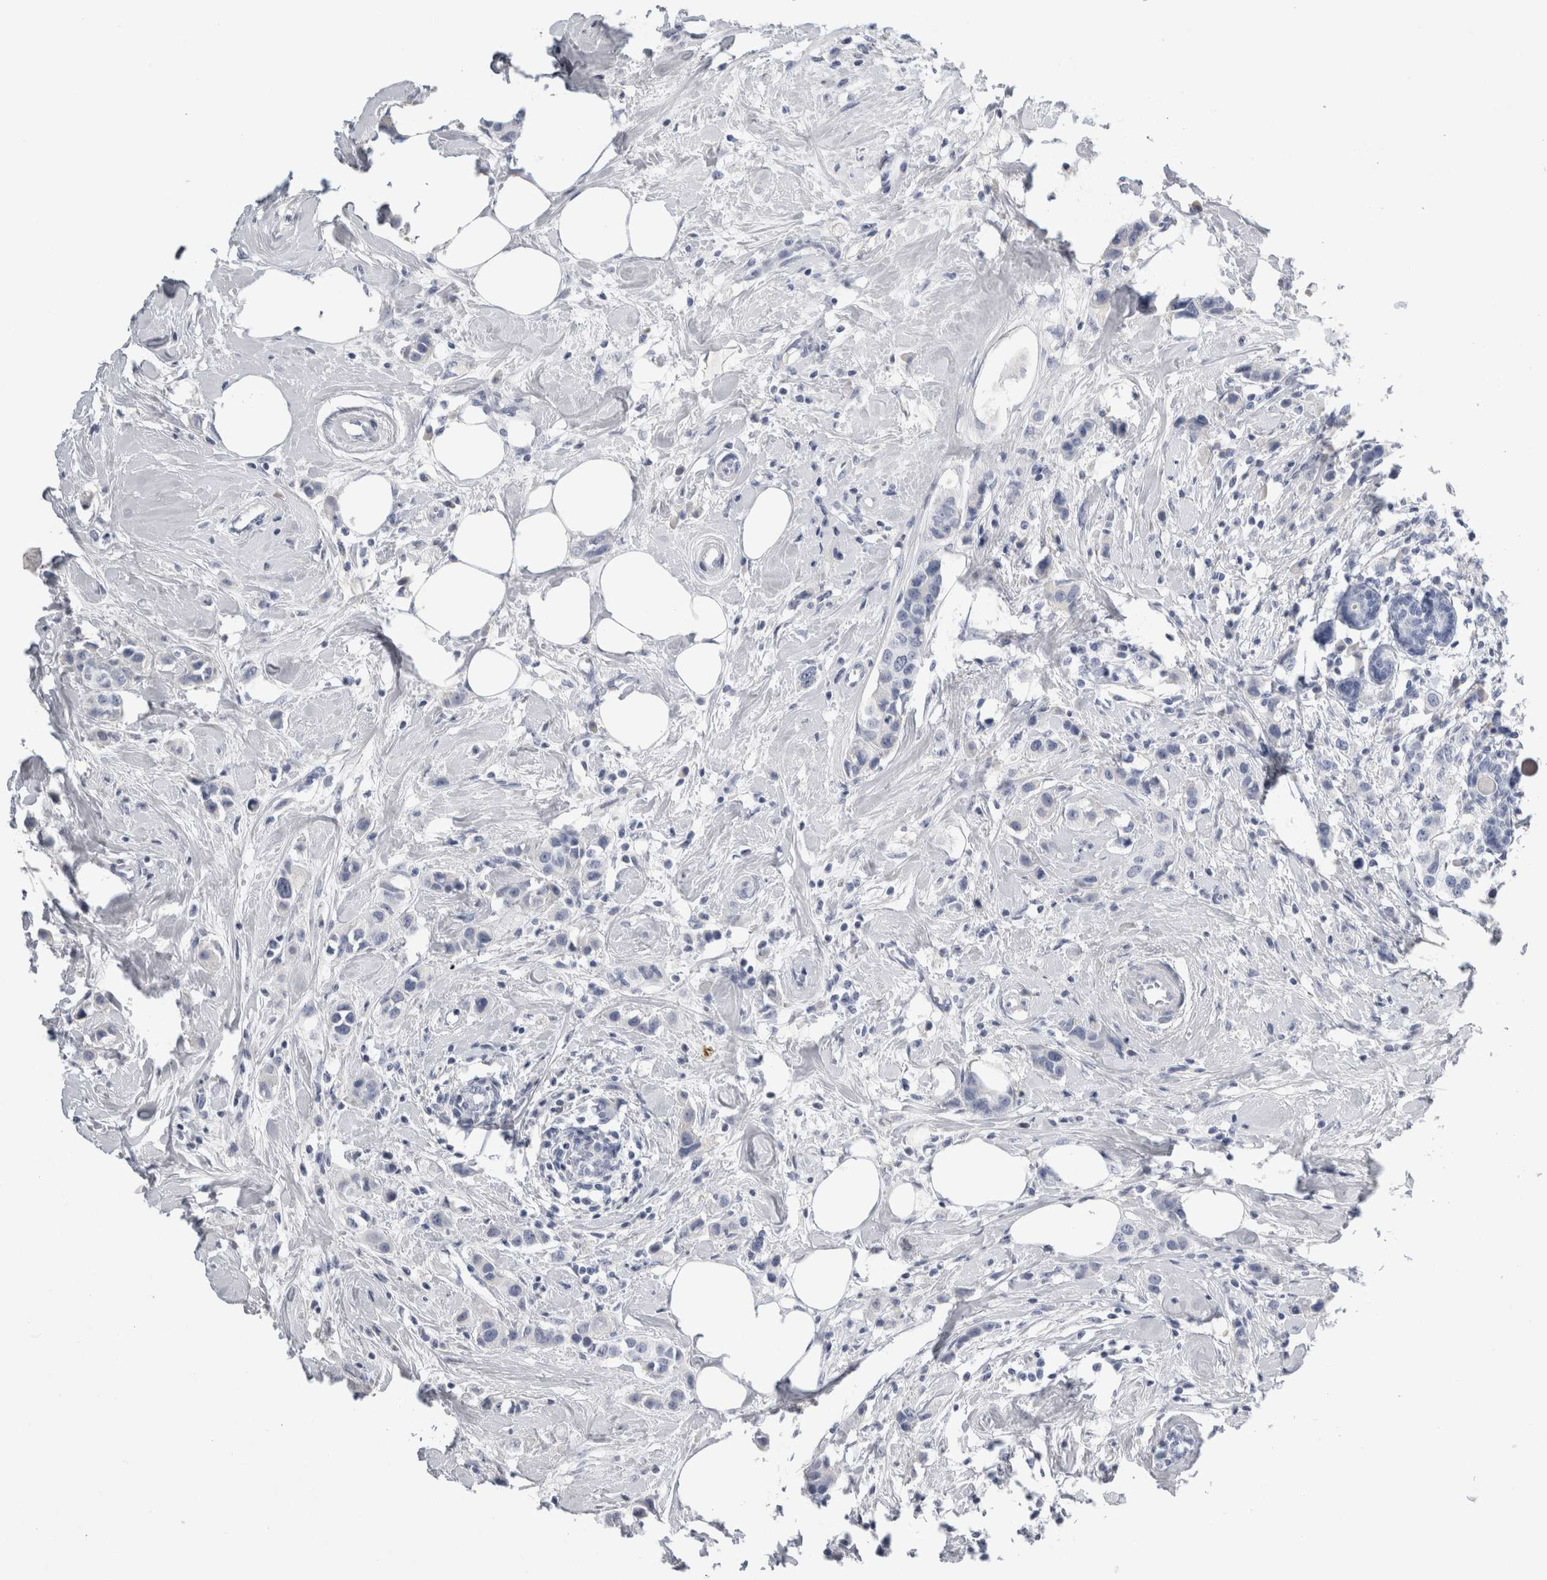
{"staining": {"intensity": "negative", "quantity": "none", "location": "none"}, "tissue": "breast cancer", "cell_type": "Tumor cells", "image_type": "cancer", "snomed": [{"axis": "morphology", "description": "Normal tissue, NOS"}, {"axis": "morphology", "description": "Duct carcinoma"}, {"axis": "topography", "description": "Breast"}], "caption": "There is no significant positivity in tumor cells of infiltrating ductal carcinoma (breast). (DAB IHC visualized using brightfield microscopy, high magnification).", "gene": "S100A12", "patient": {"sex": "female", "age": 50}}